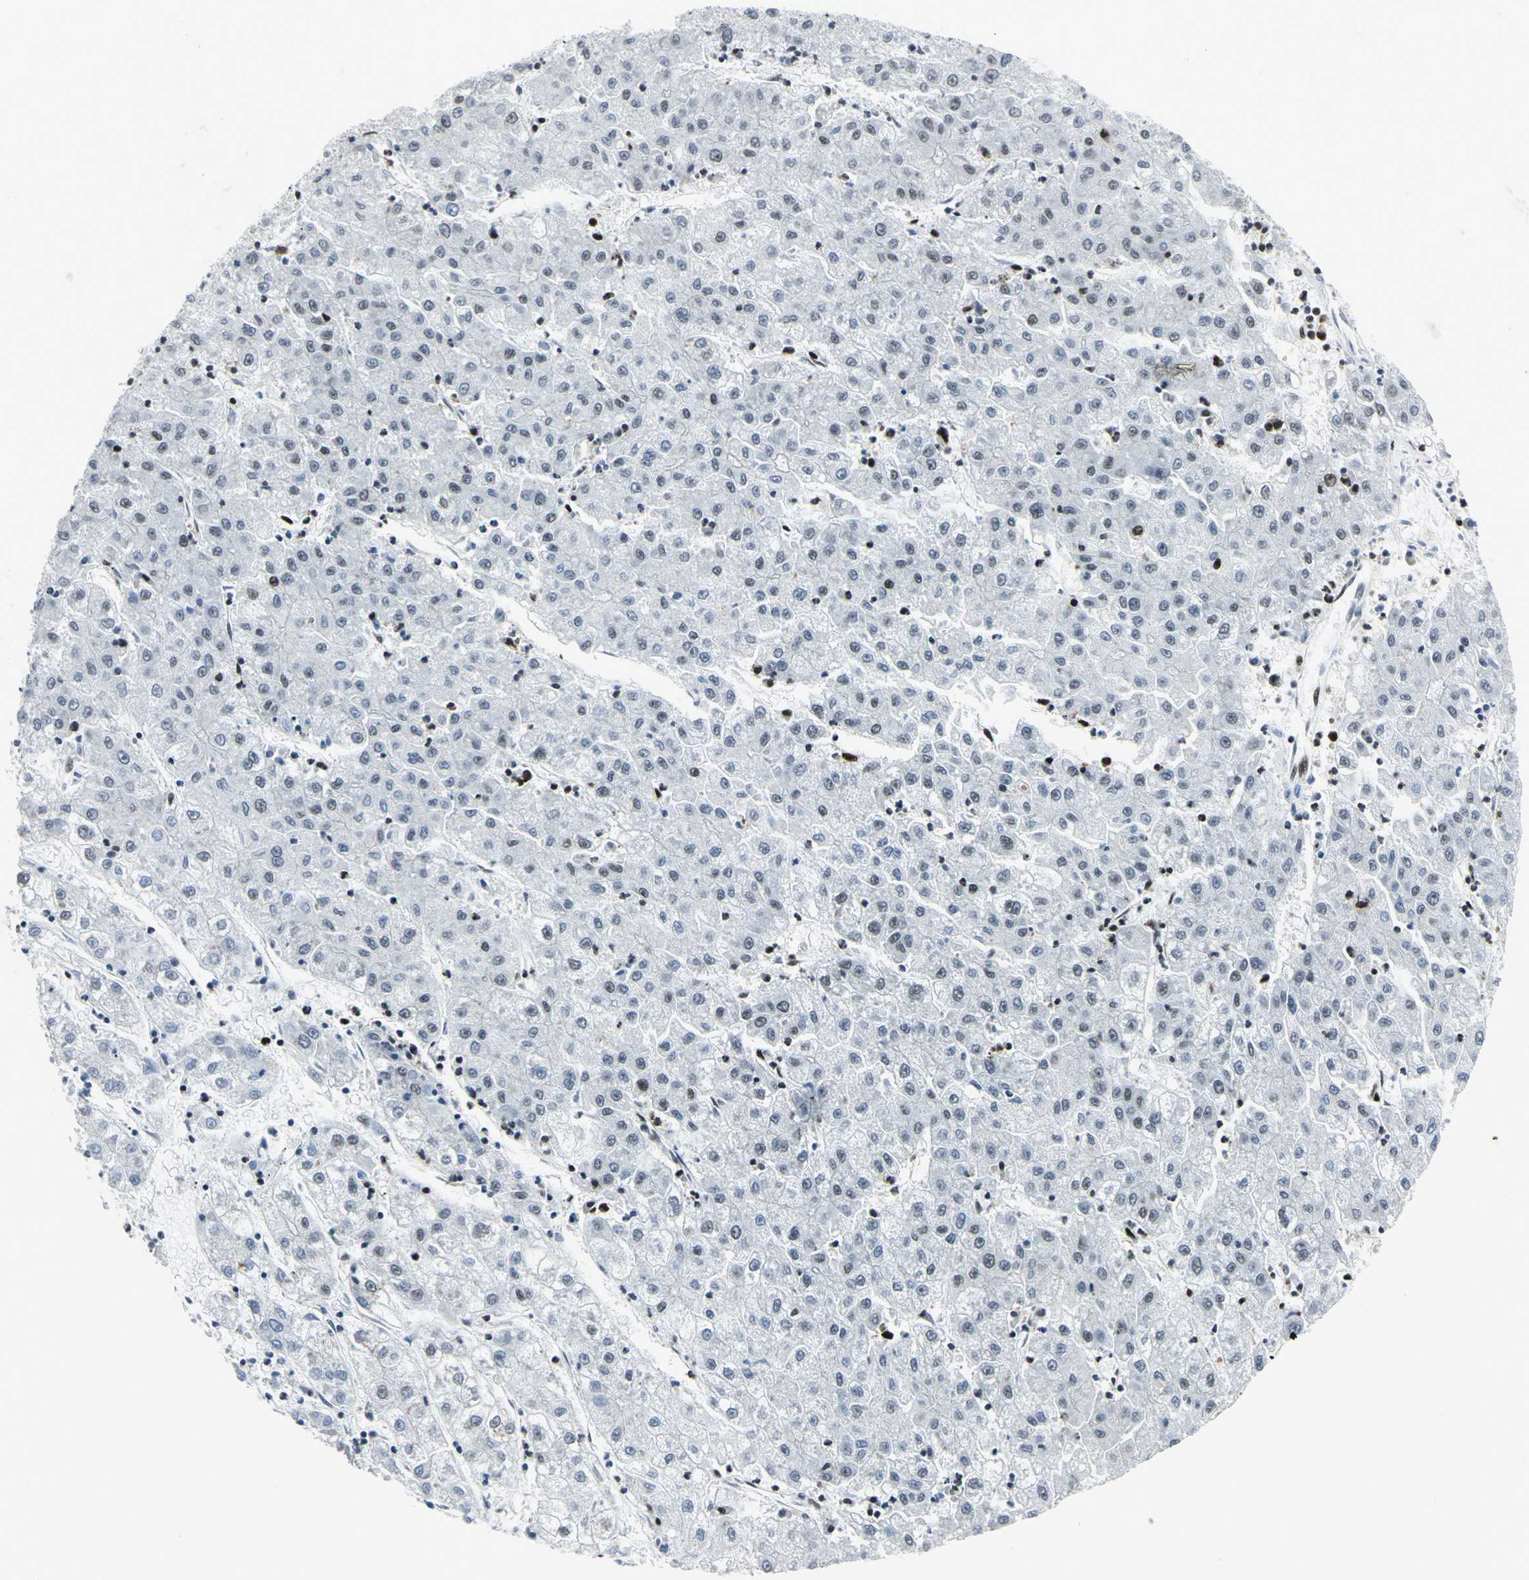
{"staining": {"intensity": "weak", "quantity": "<25%", "location": "nuclear"}, "tissue": "liver cancer", "cell_type": "Tumor cells", "image_type": "cancer", "snomed": [{"axis": "morphology", "description": "Carcinoma, Hepatocellular, NOS"}, {"axis": "topography", "description": "Liver"}], "caption": "Hepatocellular carcinoma (liver) was stained to show a protein in brown. There is no significant expression in tumor cells.", "gene": "SMARCA4", "patient": {"sex": "male", "age": 72}}